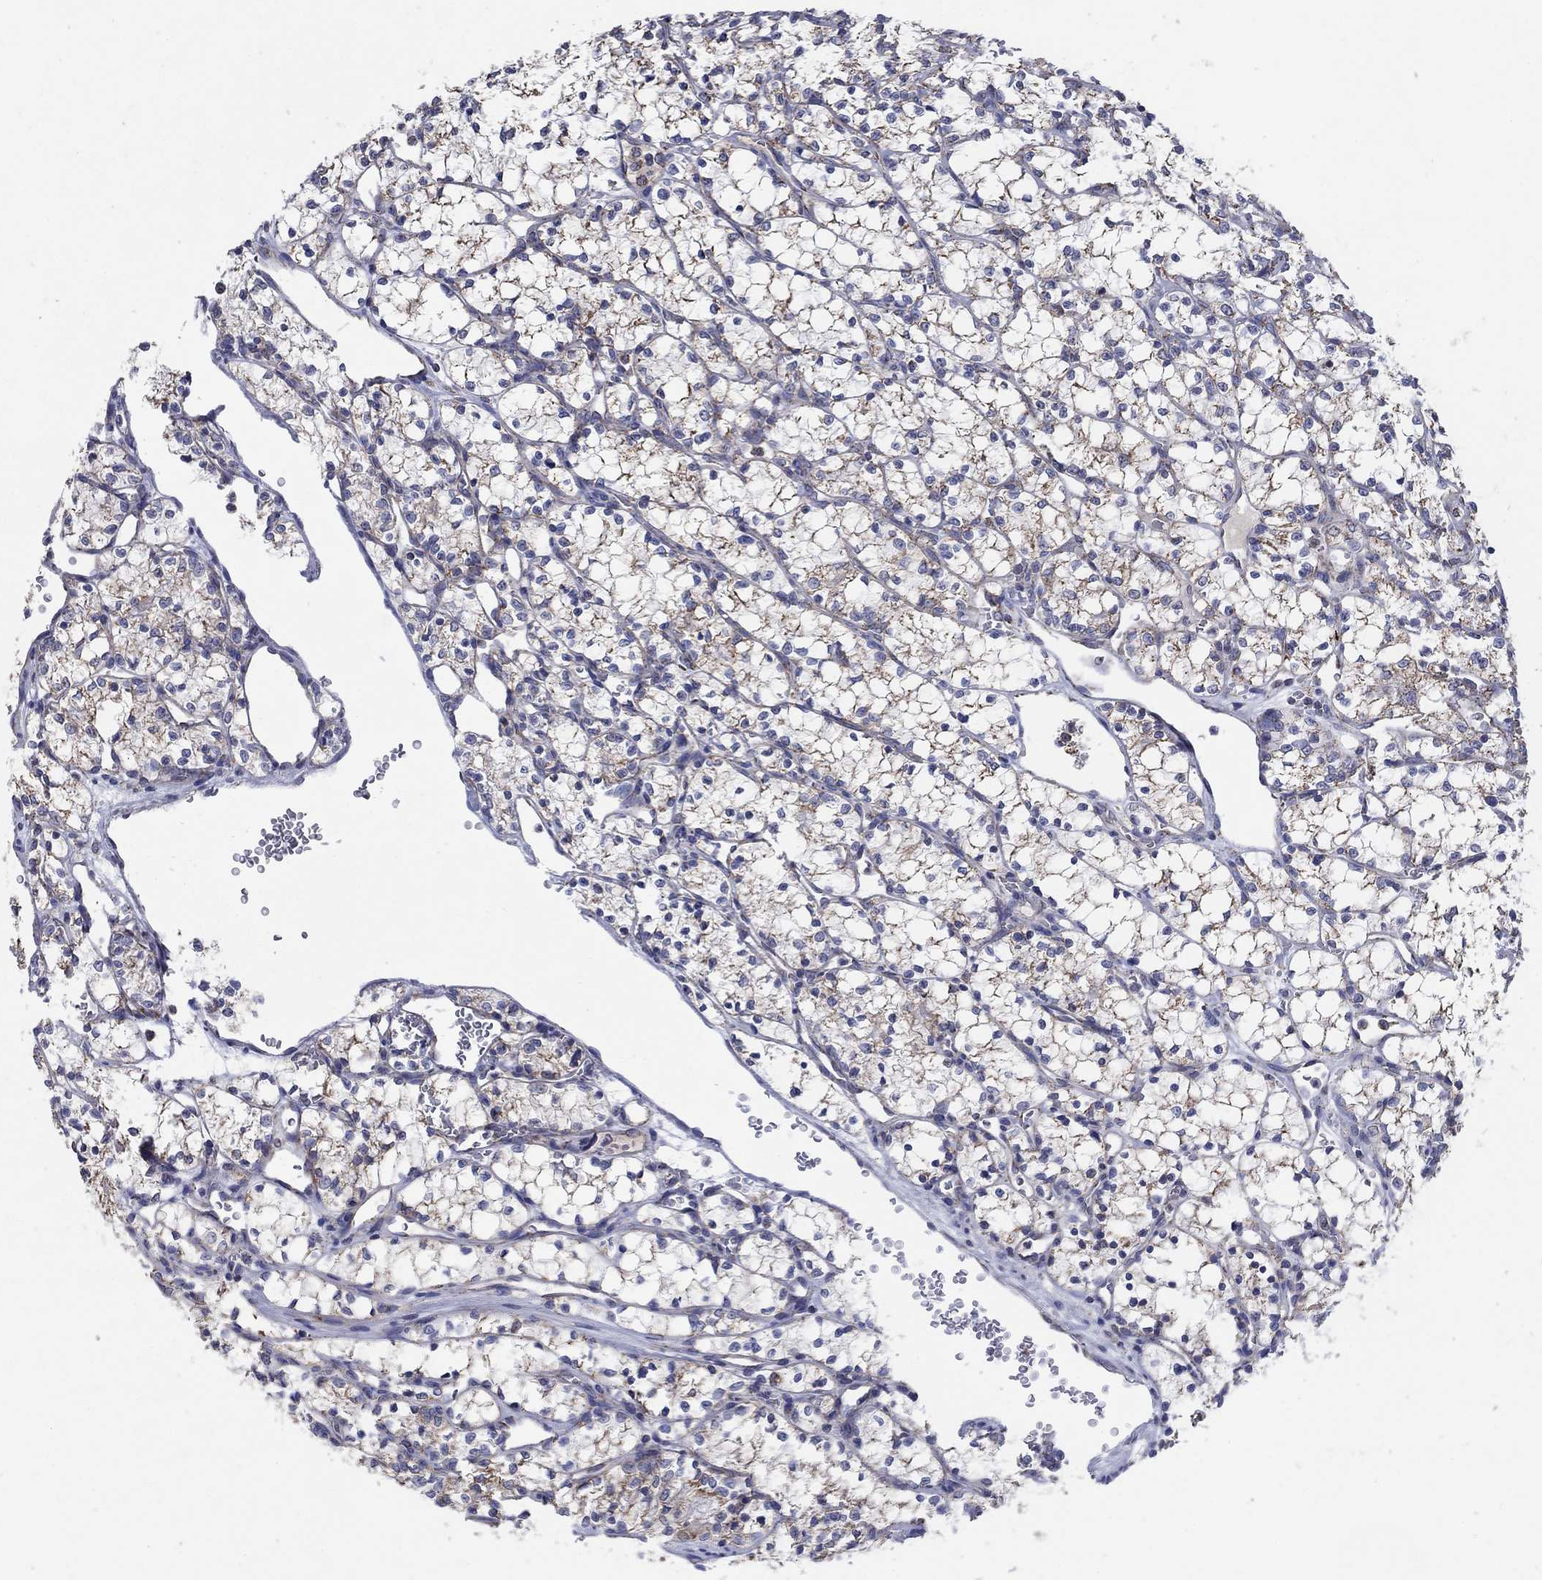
{"staining": {"intensity": "weak", "quantity": ">75%", "location": "cytoplasmic/membranous"}, "tissue": "renal cancer", "cell_type": "Tumor cells", "image_type": "cancer", "snomed": [{"axis": "morphology", "description": "Adenocarcinoma, NOS"}, {"axis": "topography", "description": "Kidney"}], "caption": "Tumor cells reveal low levels of weak cytoplasmic/membranous staining in about >75% of cells in human adenocarcinoma (renal).", "gene": "C9orf85", "patient": {"sex": "female", "age": 69}}